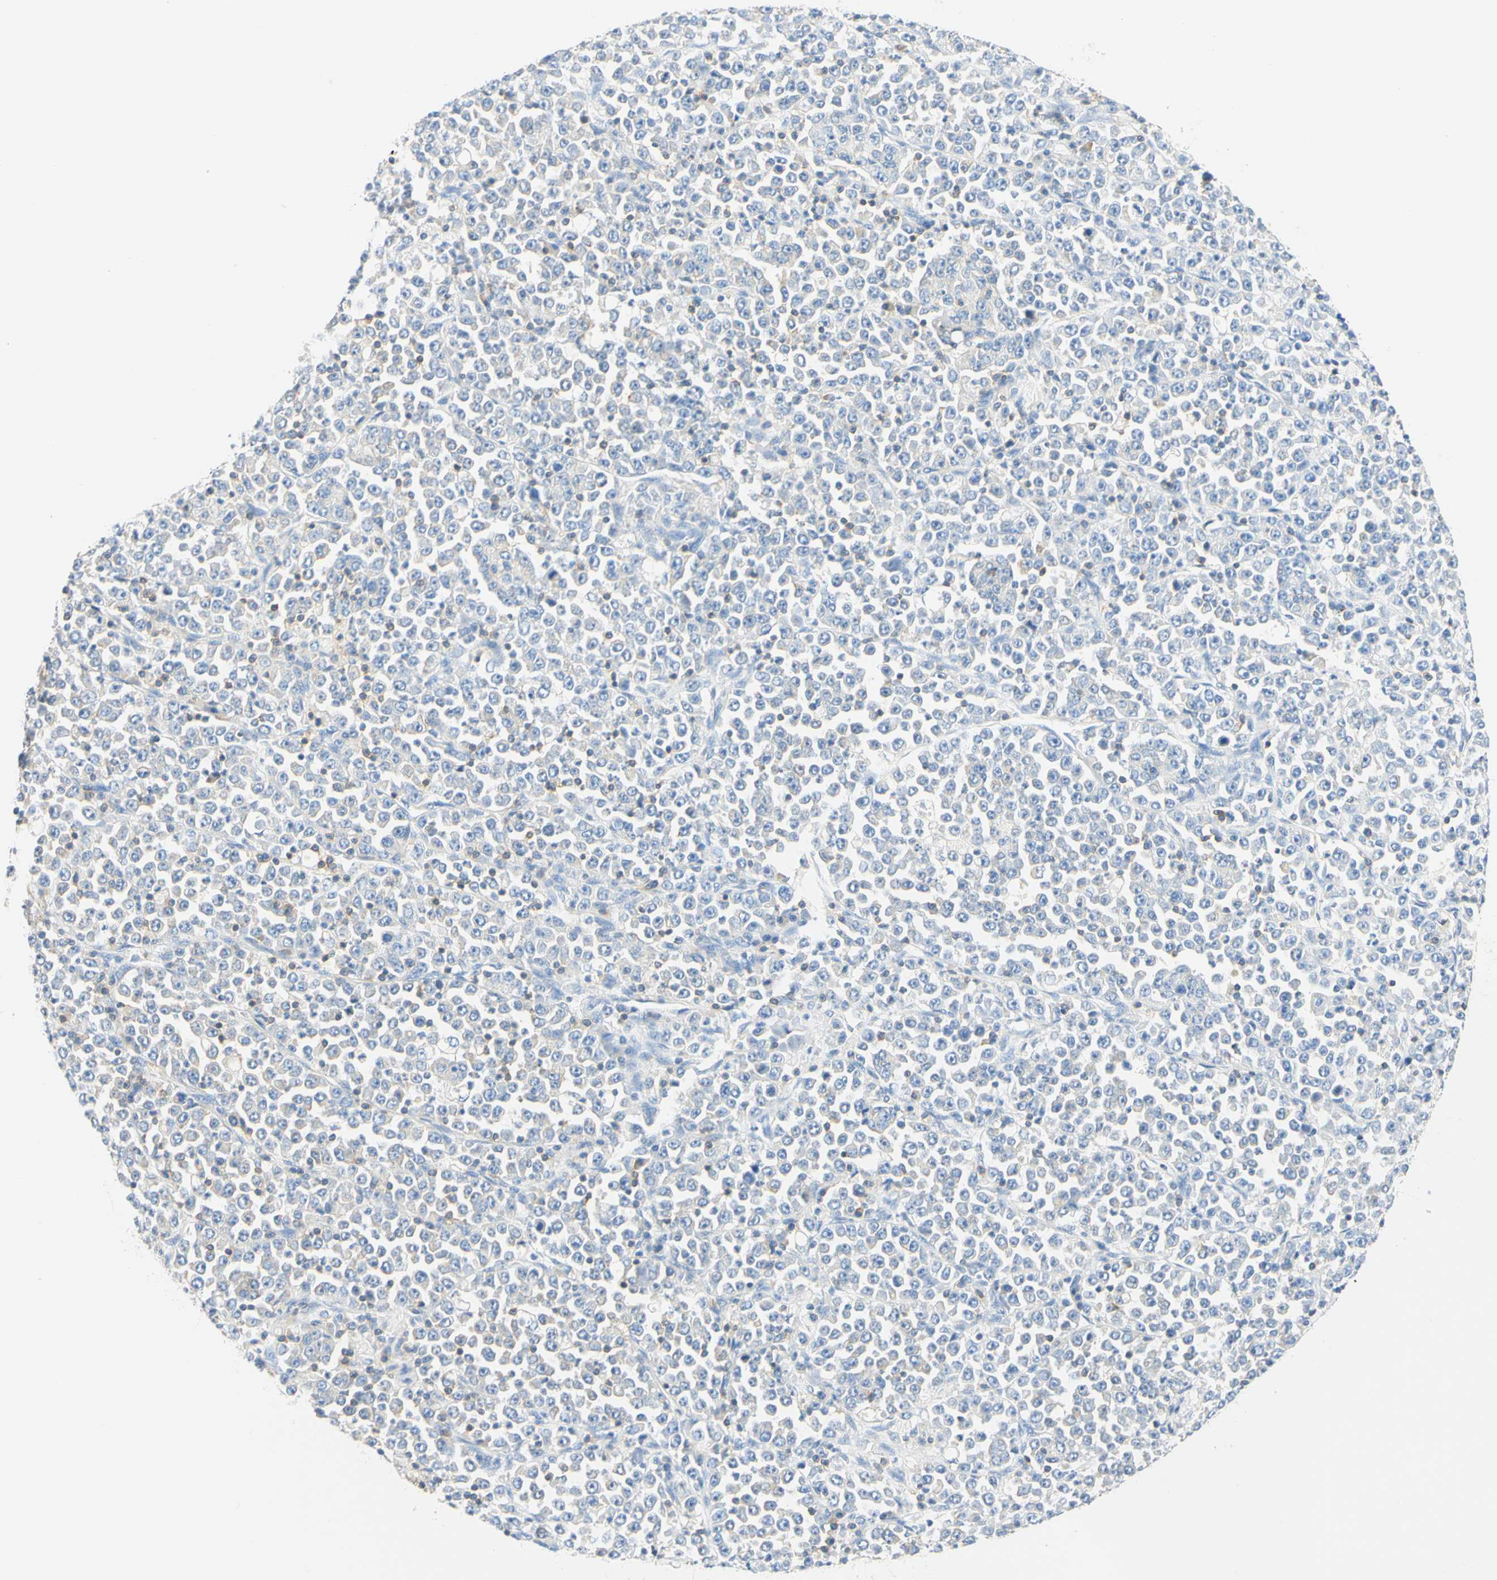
{"staining": {"intensity": "negative", "quantity": "none", "location": "none"}, "tissue": "stomach cancer", "cell_type": "Tumor cells", "image_type": "cancer", "snomed": [{"axis": "morphology", "description": "Normal tissue, NOS"}, {"axis": "morphology", "description": "Adenocarcinoma, NOS"}, {"axis": "topography", "description": "Stomach, upper"}, {"axis": "topography", "description": "Stomach"}], "caption": "An IHC image of stomach cancer is shown. There is no staining in tumor cells of stomach cancer.", "gene": "LAT", "patient": {"sex": "male", "age": 59}}